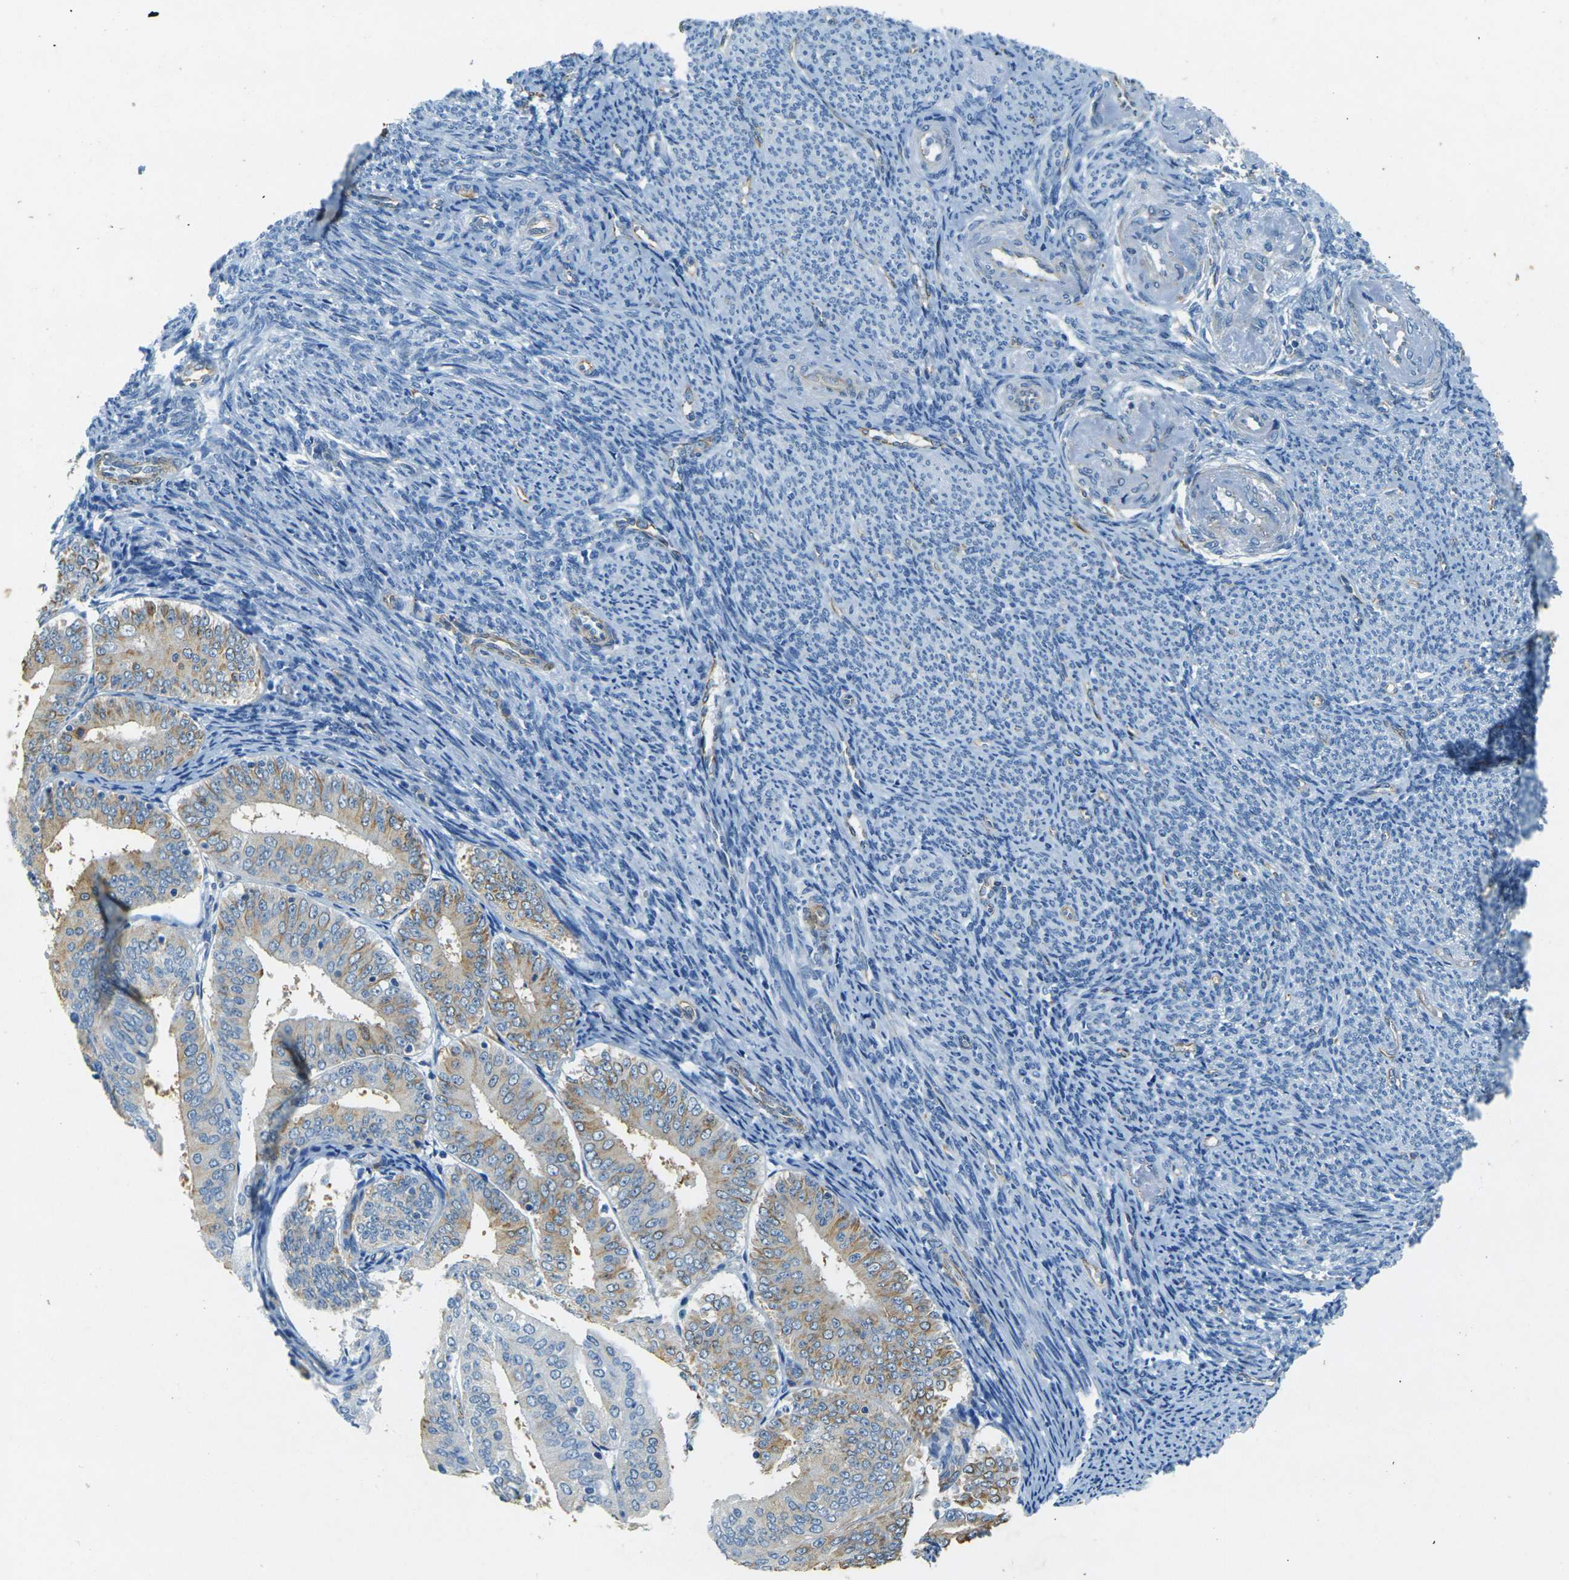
{"staining": {"intensity": "weak", "quantity": ">75%", "location": "cytoplasmic/membranous"}, "tissue": "endometrial cancer", "cell_type": "Tumor cells", "image_type": "cancer", "snomed": [{"axis": "morphology", "description": "Adenocarcinoma, NOS"}, {"axis": "topography", "description": "Endometrium"}], "caption": "DAB (3,3'-diaminobenzidine) immunohistochemical staining of human adenocarcinoma (endometrial) demonstrates weak cytoplasmic/membranous protein positivity in approximately >75% of tumor cells. Nuclei are stained in blue.", "gene": "SORT1", "patient": {"sex": "female", "age": 63}}